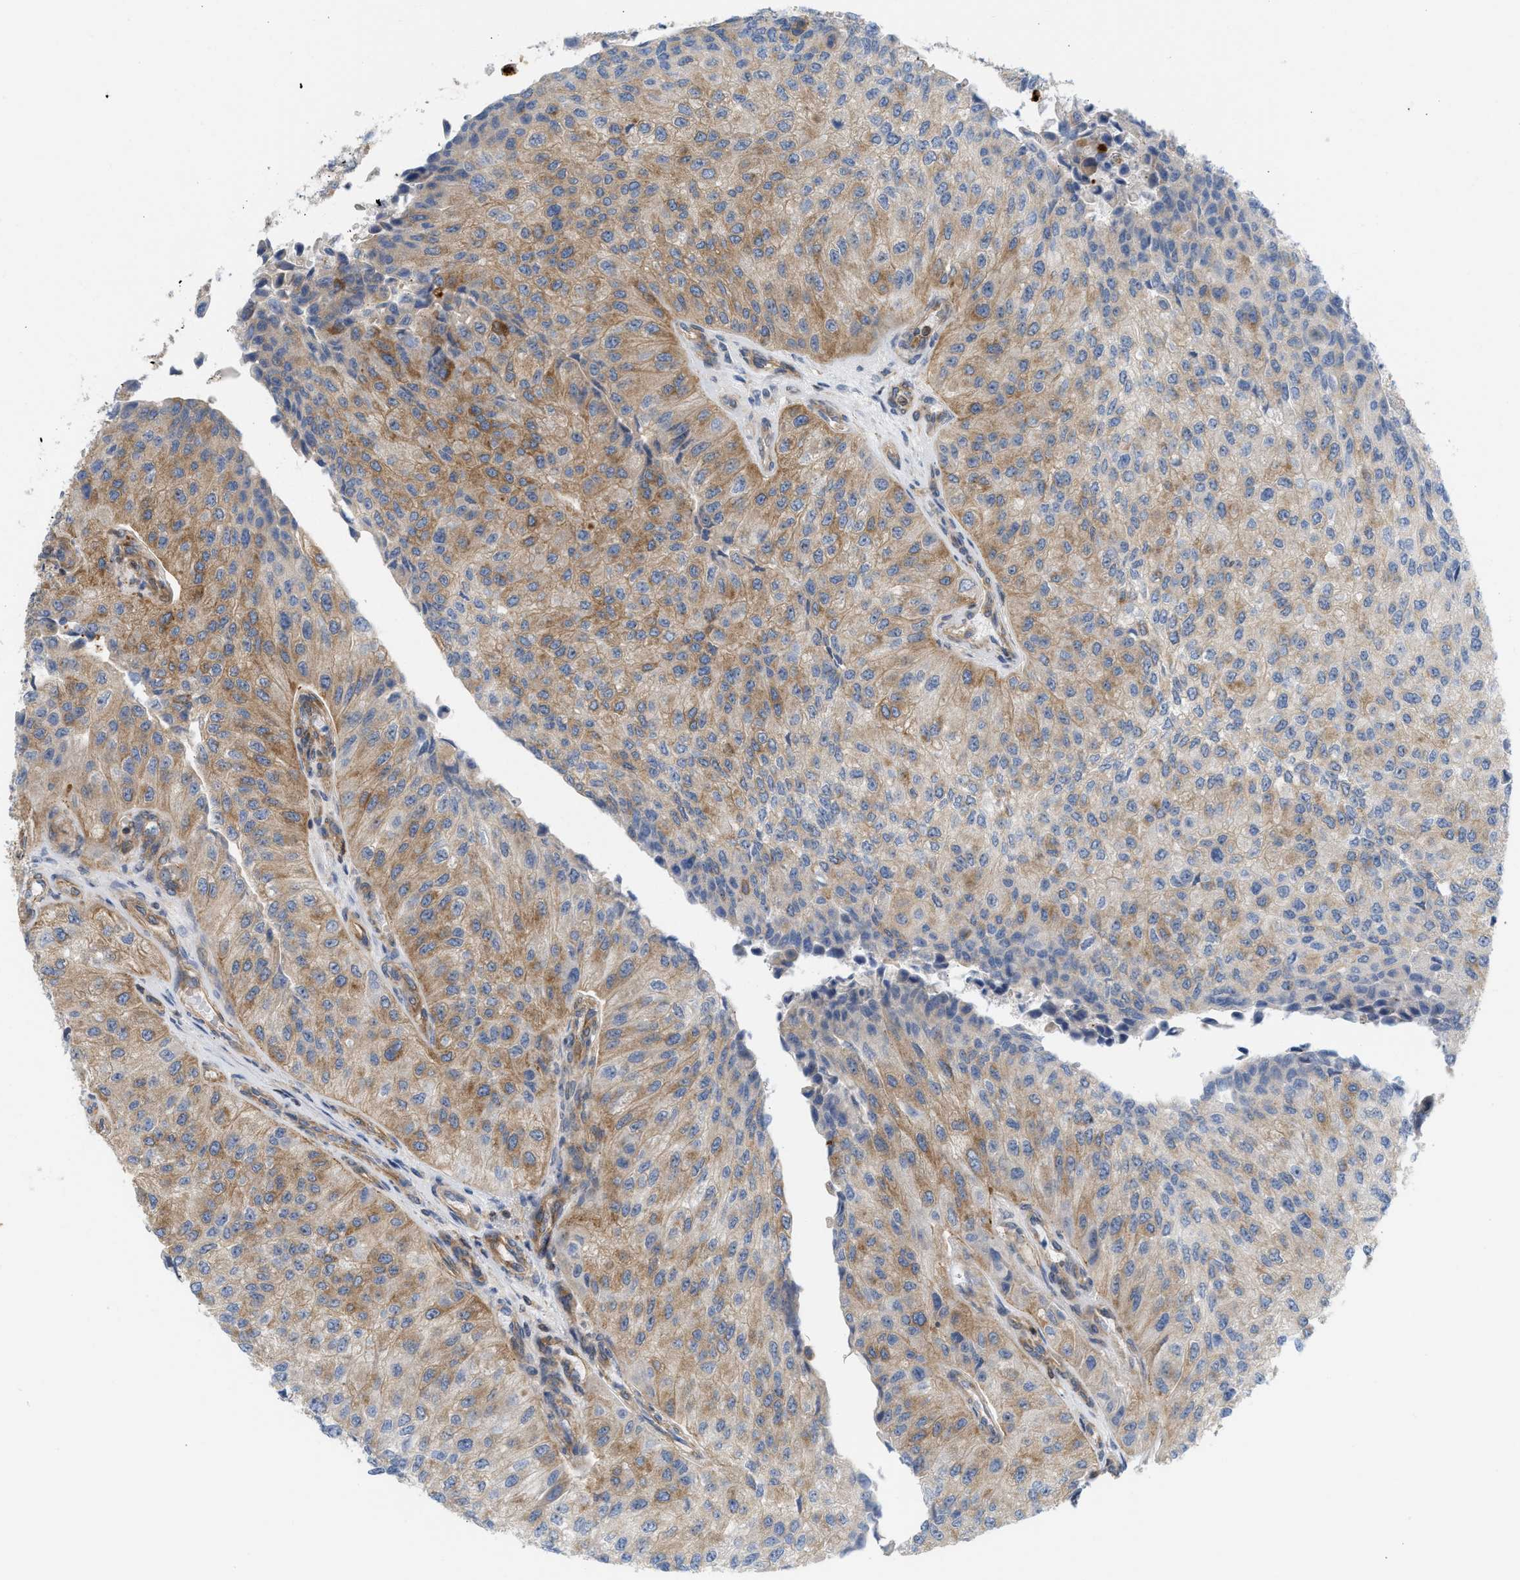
{"staining": {"intensity": "moderate", "quantity": ">75%", "location": "cytoplasmic/membranous"}, "tissue": "urothelial cancer", "cell_type": "Tumor cells", "image_type": "cancer", "snomed": [{"axis": "morphology", "description": "Urothelial carcinoma, High grade"}, {"axis": "topography", "description": "Kidney"}, {"axis": "topography", "description": "Urinary bladder"}], "caption": "Immunohistochemistry of human high-grade urothelial carcinoma shows medium levels of moderate cytoplasmic/membranous expression in approximately >75% of tumor cells. (IHC, brightfield microscopy, high magnification).", "gene": "STRN", "patient": {"sex": "male", "age": 77}}